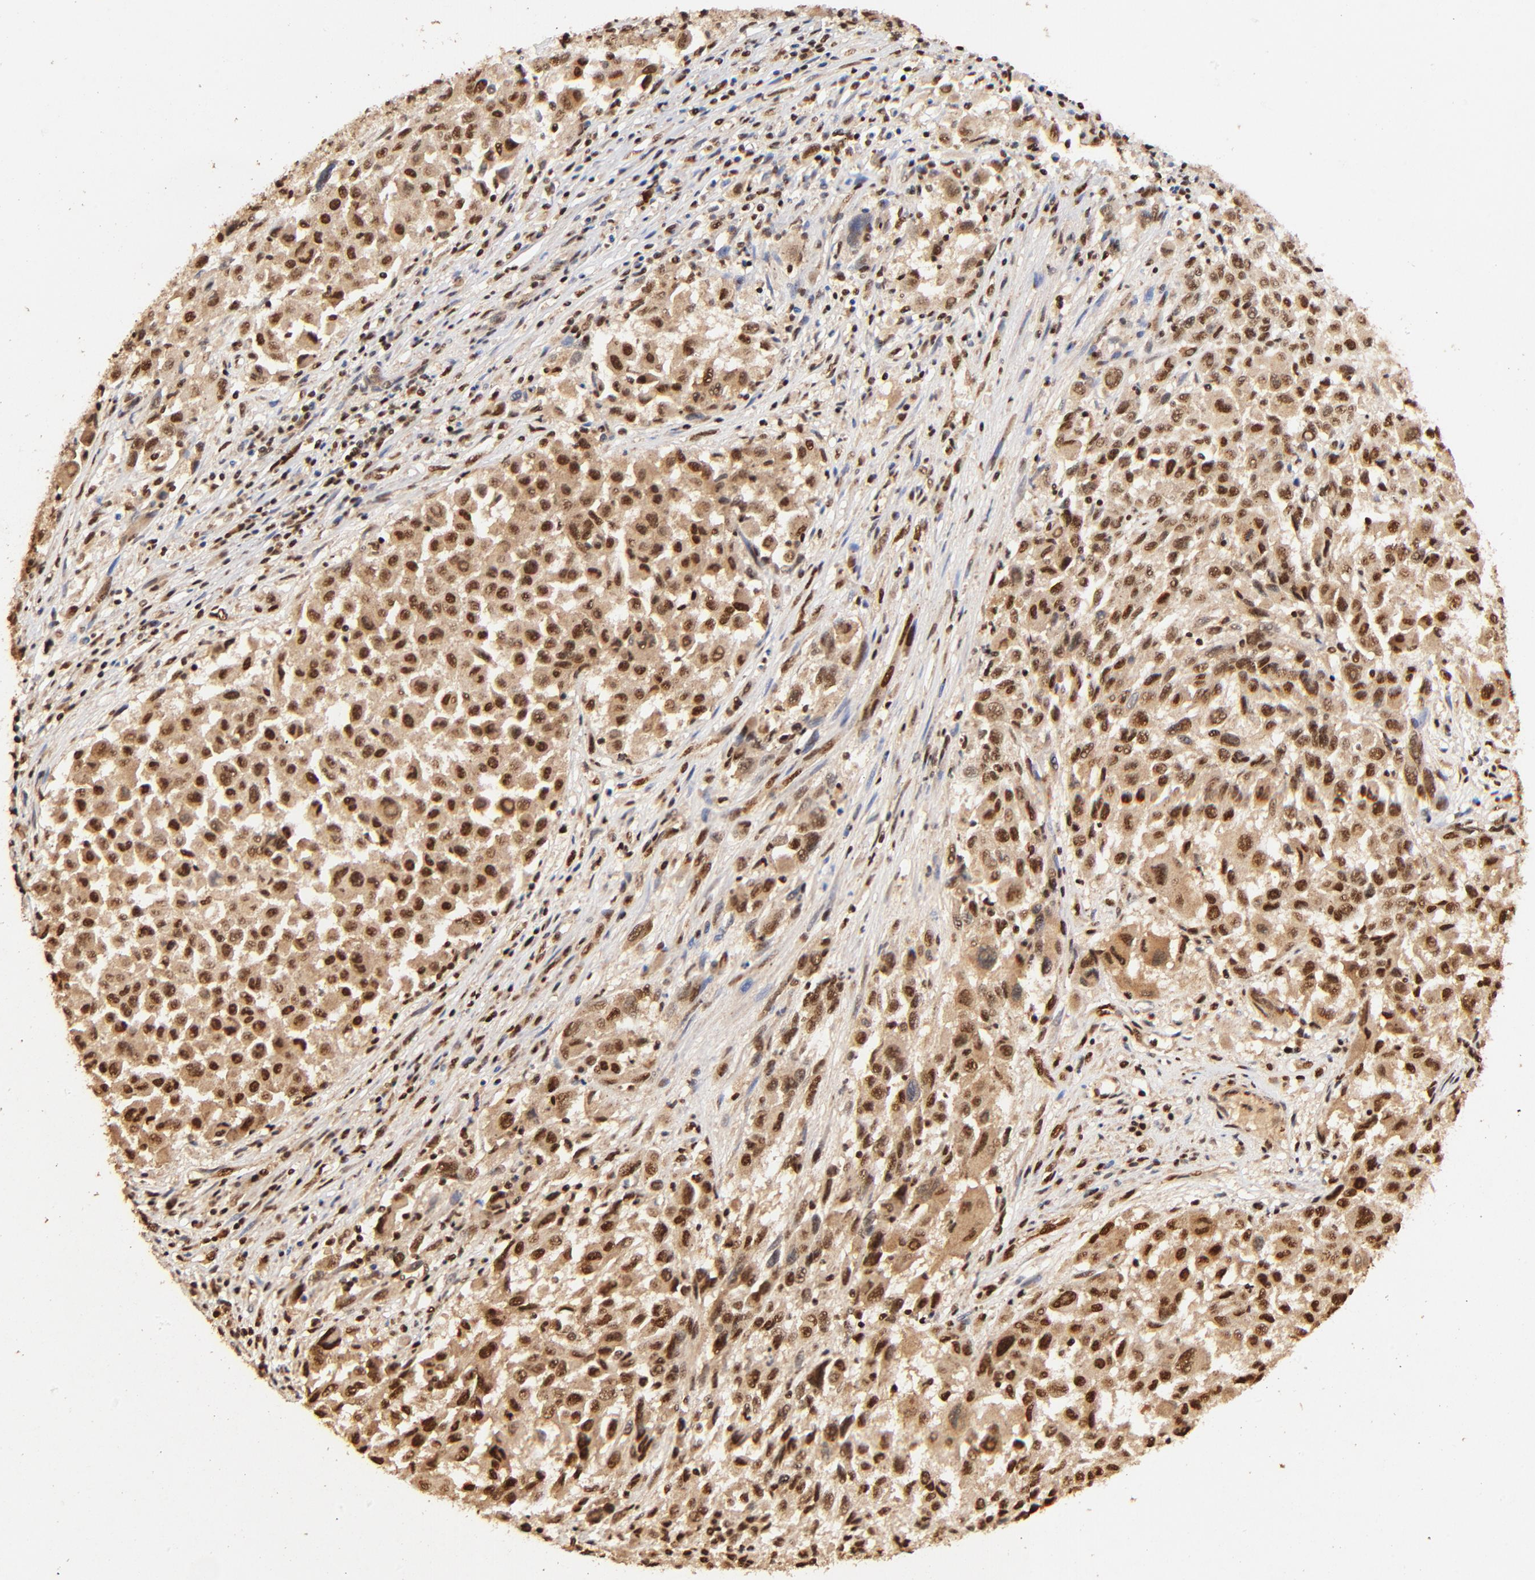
{"staining": {"intensity": "strong", "quantity": ">75%", "location": "cytoplasmic/membranous,nuclear"}, "tissue": "melanoma", "cell_type": "Tumor cells", "image_type": "cancer", "snomed": [{"axis": "morphology", "description": "Malignant melanoma, Metastatic site"}, {"axis": "topography", "description": "Lymph node"}], "caption": "Protein positivity by IHC reveals strong cytoplasmic/membranous and nuclear positivity in approximately >75% of tumor cells in melanoma. The staining was performed using DAB to visualize the protein expression in brown, while the nuclei were stained in blue with hematoxylin (Magnification: 20x).", "gene": "MED12", "patient": {"sex": "male", "age": 61}}